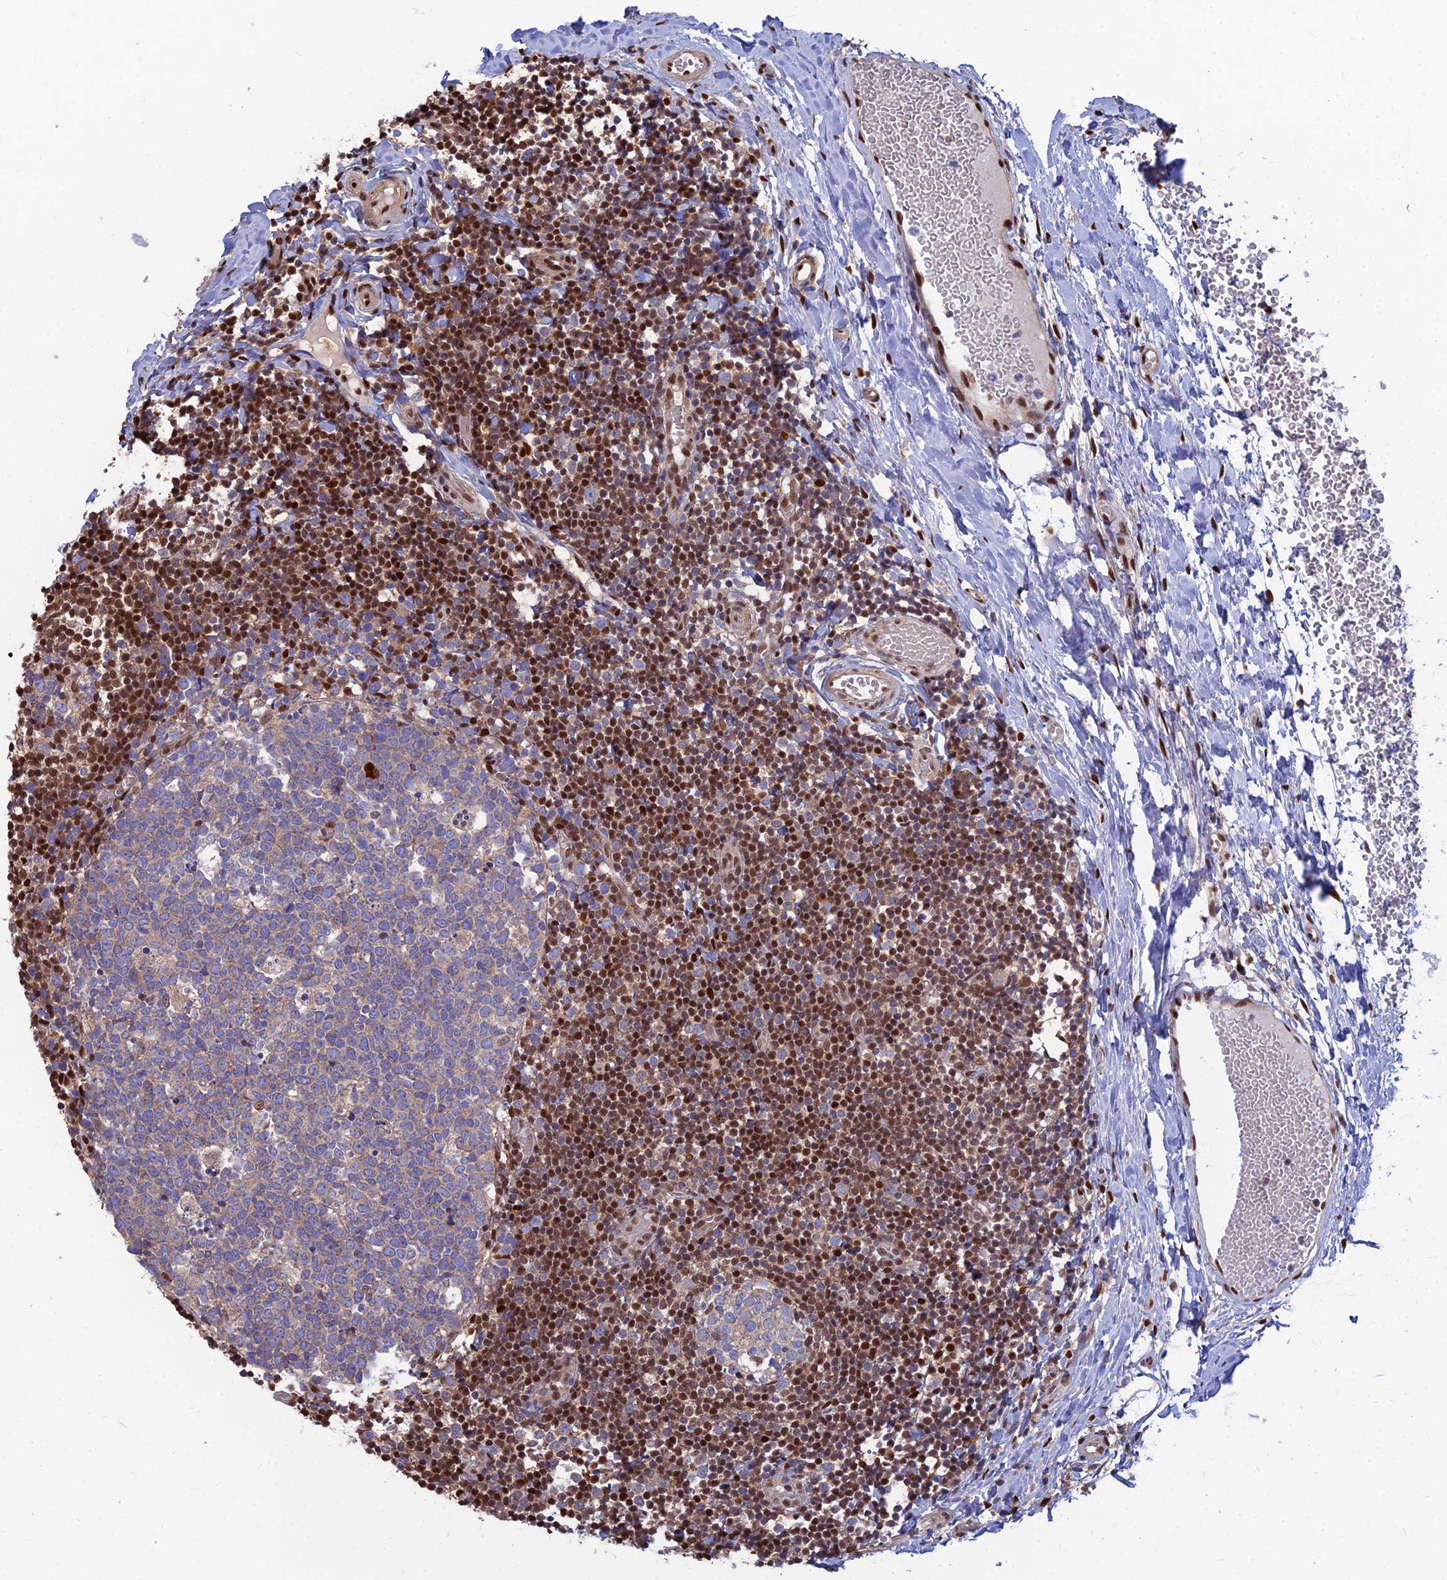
{"staining": {"intensity": "strong", "quantity": "<25%", "location": "nuclear"}, "tissue": "tonsil", "cell_type": "Germinal center cells", "image_type": "normal", "snomed": [{"axis": "morphology", "description": "Normal tissue, NOS"}, {"axis": "topography", "description": "Tonsil"}], "caption": "Tonsil stained with DAB IHC exhibits medium levels of strong nuclear expression in about <25% of germinal center cells. The staining was performed using DAB, with brown indicating positive protein expression. Nuclei are stained blue with hematoxylin.", "gene": "DNPEP", "patient": {"sex": "female", "age": 19}}